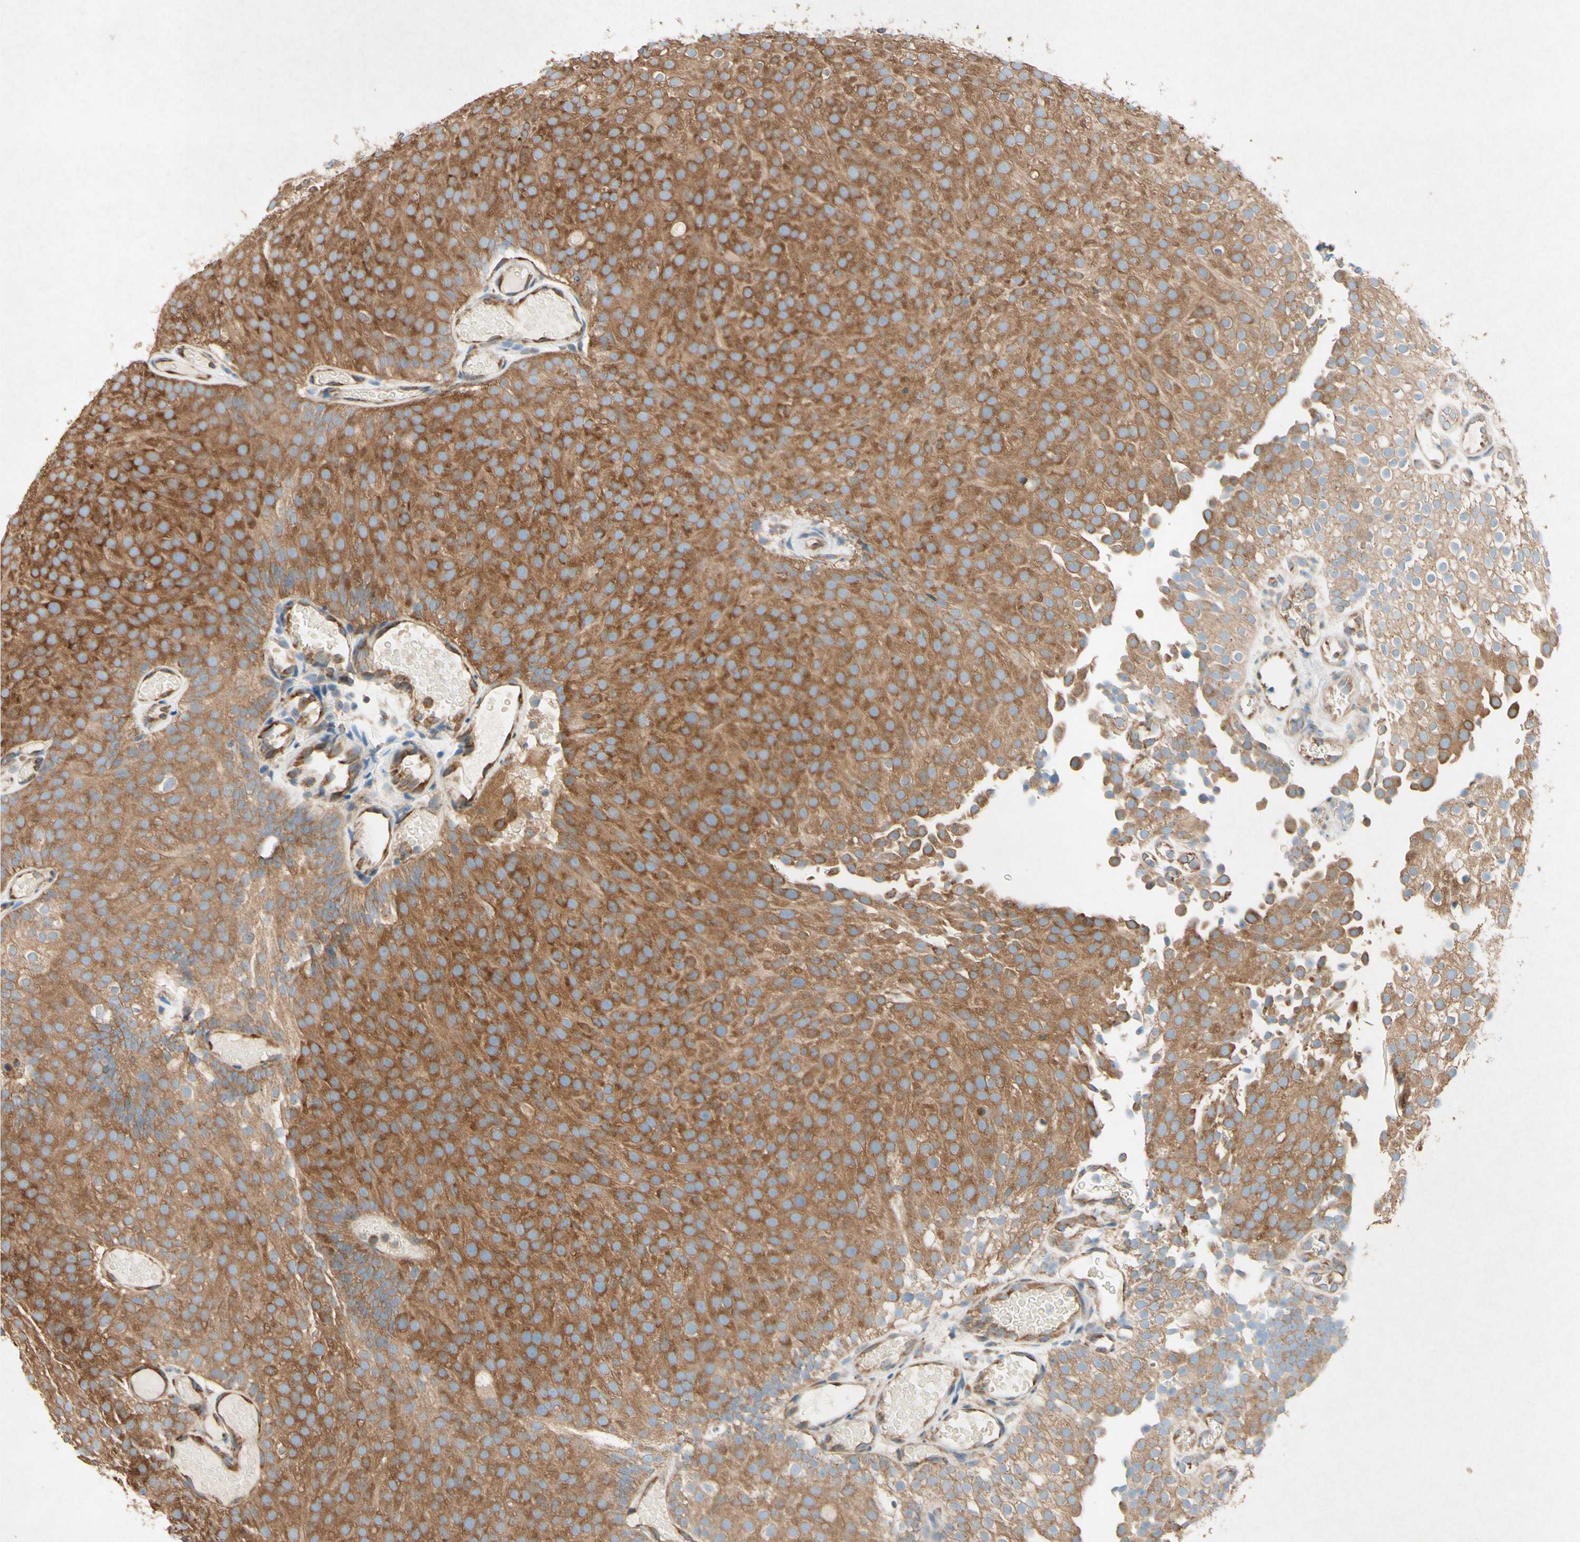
{"staining": {"intensity": "moderate", "quantity": ">75%", "location": "cytoplasmic/membranous"}, "tissue": "urothelial cancer", "cell_type": "Tumor cells", "image_type": "cancer", "snomed": [{"axis": "morphology", "description": "Urothelial carcinoma, Low grade"}, {"axis": "topography", "description": "Urinary bladder"}], "caption": "An IHC micrograph of tumor tissue is shown. Protein staining in brown highlights moderate cytoplasmic/membranous positivity in urothelial carcinoma (low-grade) within tumor cells.", "gene": "PABPC1", "patient": {"sex": "male", "age": 78}}